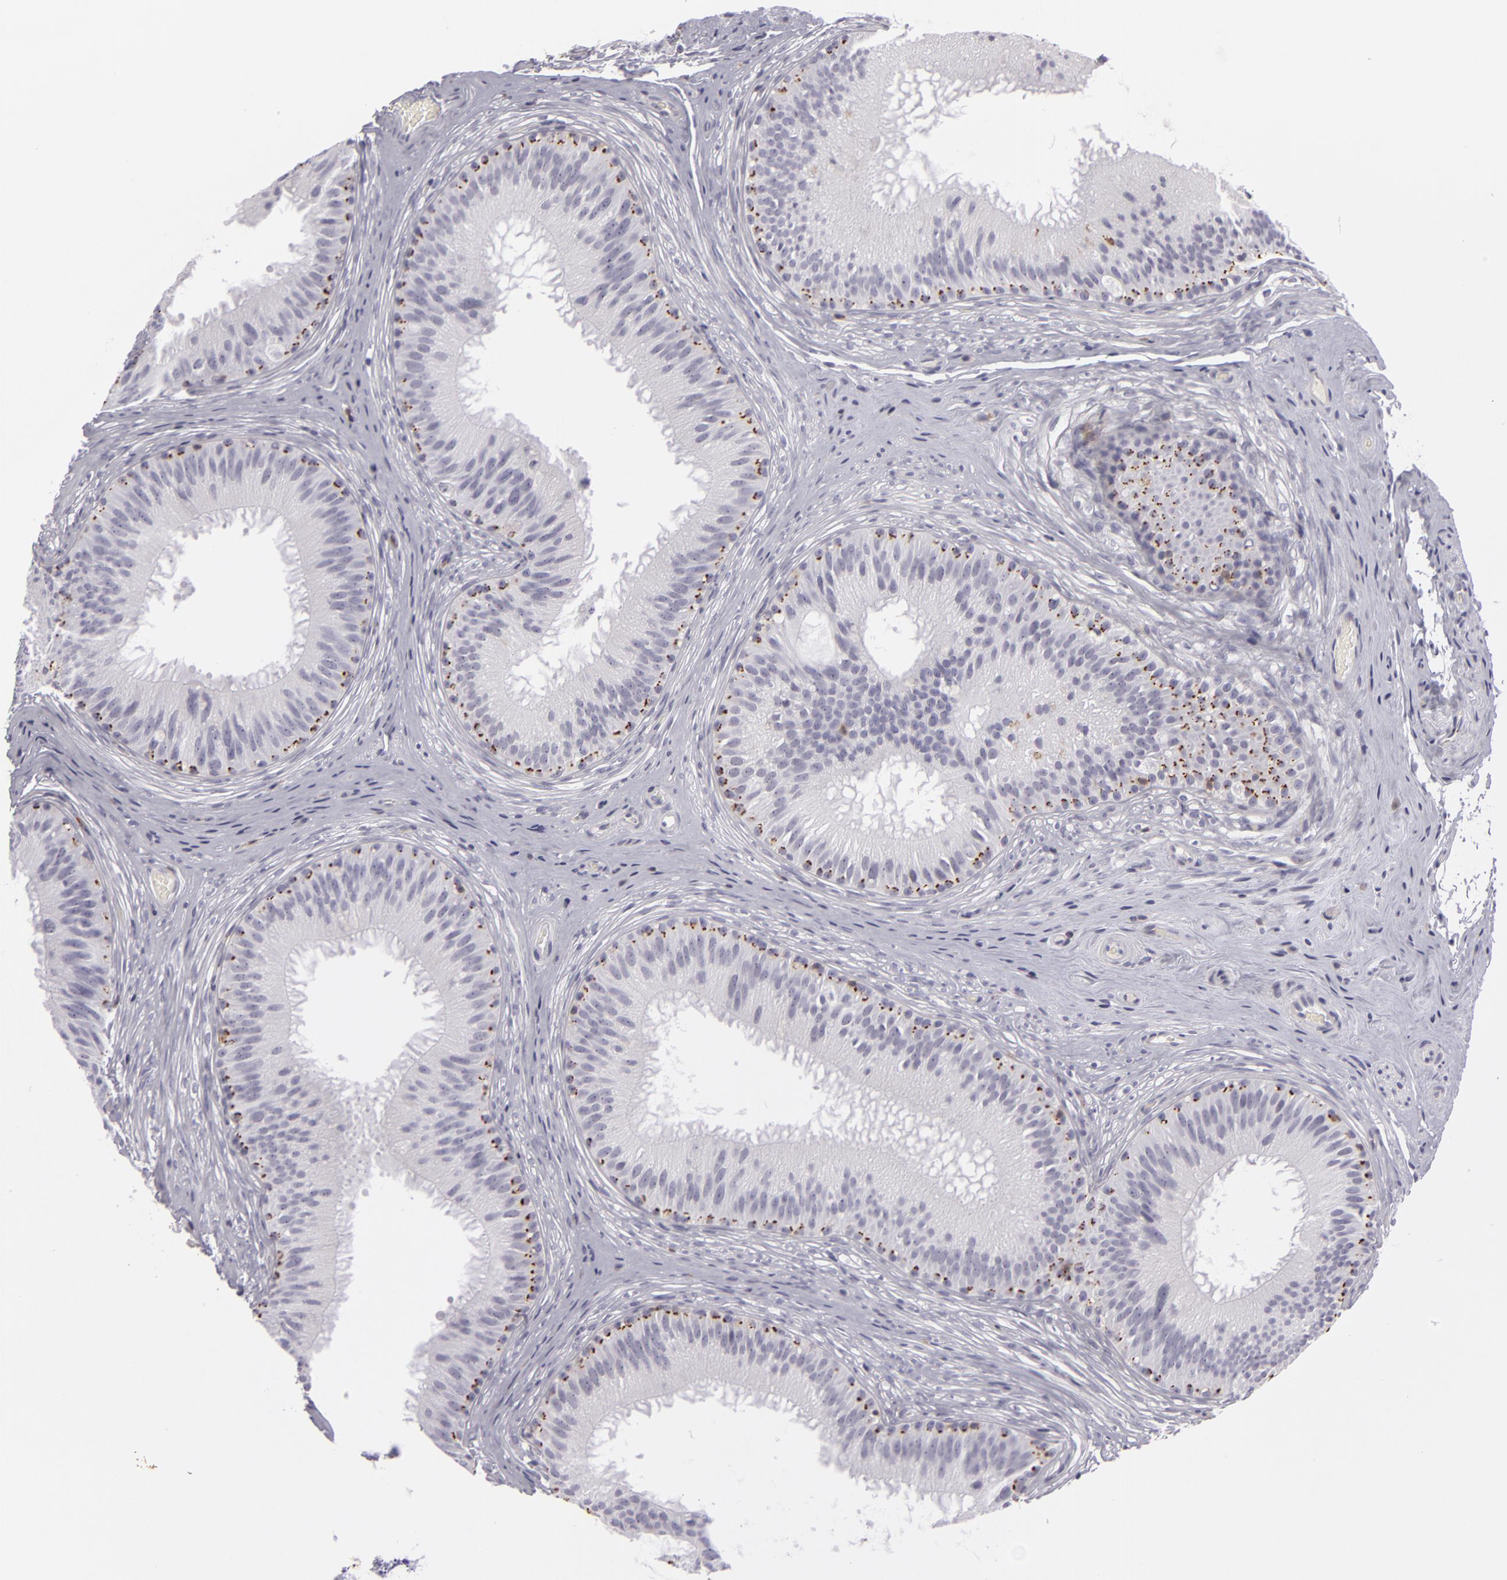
{"staining": {"intensity": "moderate", "quantity": "25%-75%", "location": "cytoplasmic/membranous"}, "tissue": "epididymis", "cell_type": "Glandular cells", "image_type": "normal", "snomed": [{"axis": "morphology", "description": "Normal tissue, NOS"}, {"axis": "topography", "description": "Epididymis"}], "caption": "Immunohistochemistry (IHC) histopathology image of normal human epididymis stained for a protein (brown), which shows medium levels of moderate cytoplasmic/membranous positivity in about 25%-75% of glandular cells.", "gene": "KCNAB2", "patient": {"sex": "male", "age": 32}}